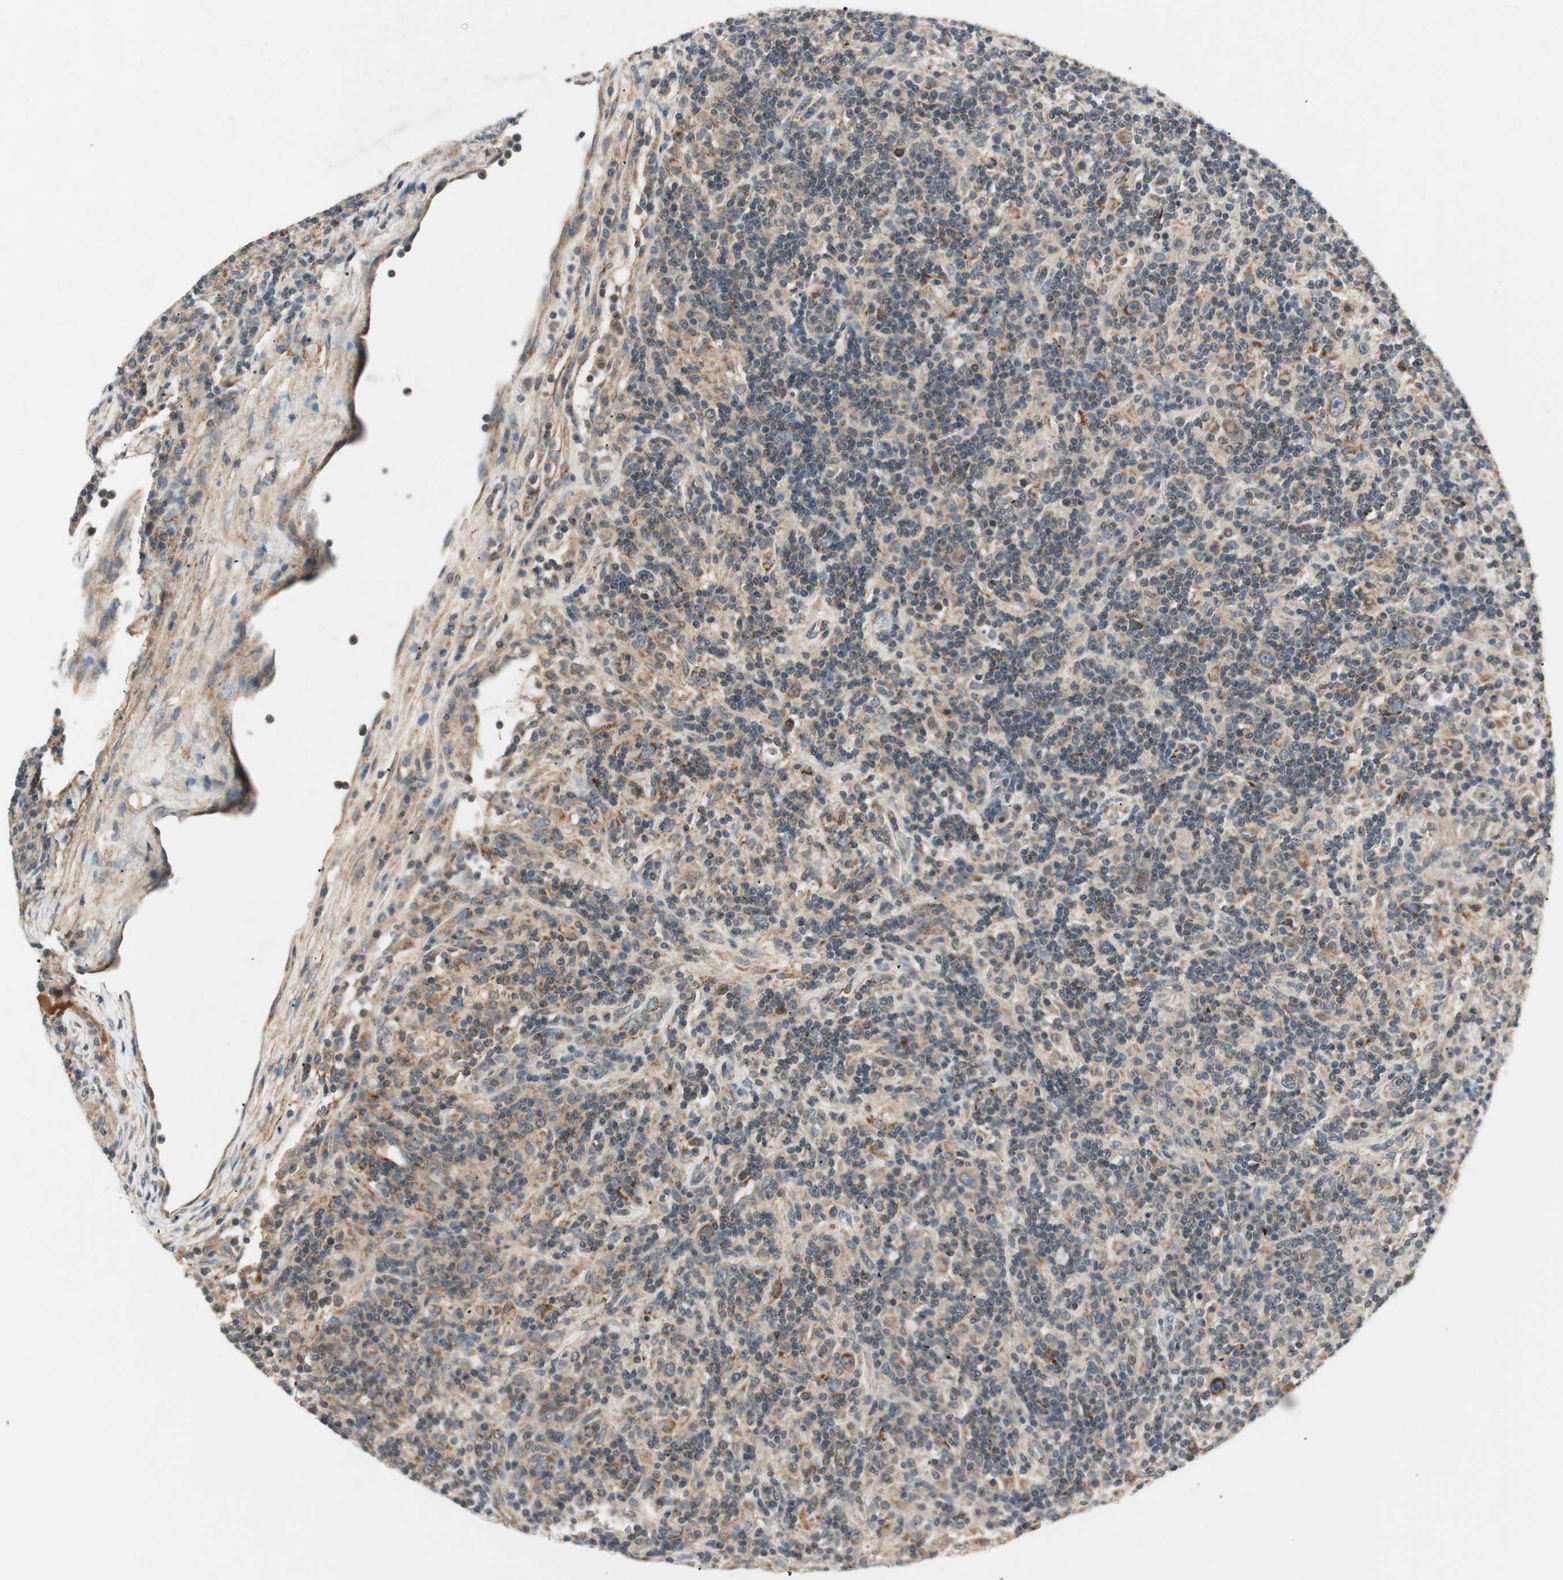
{"staining": {"intensity": "weak", "quantity": ">75%", "location": "cytoplasmic/membranous"}, "tissue": "lymphoma", "cell_type": "Tumor cells", "image_type": "cancer", "snomed": [{"axis": "morphology", "description": "Hodgkin's disease, NOS"}, {"axis": "topography", "description": "Lymph node"}], "caption": "The image shows immunohistochemical staining of lymphoma. There is weak cytoplasmic/membranous expression is identified in about >75% of tumor cells. The staining is performed using DAB brown chromogen to label protein expression. The nuclei are counter-stained blue using hematoxylin.", "gene": "HPN", "patient": {"sex": "male", "age": 70}}